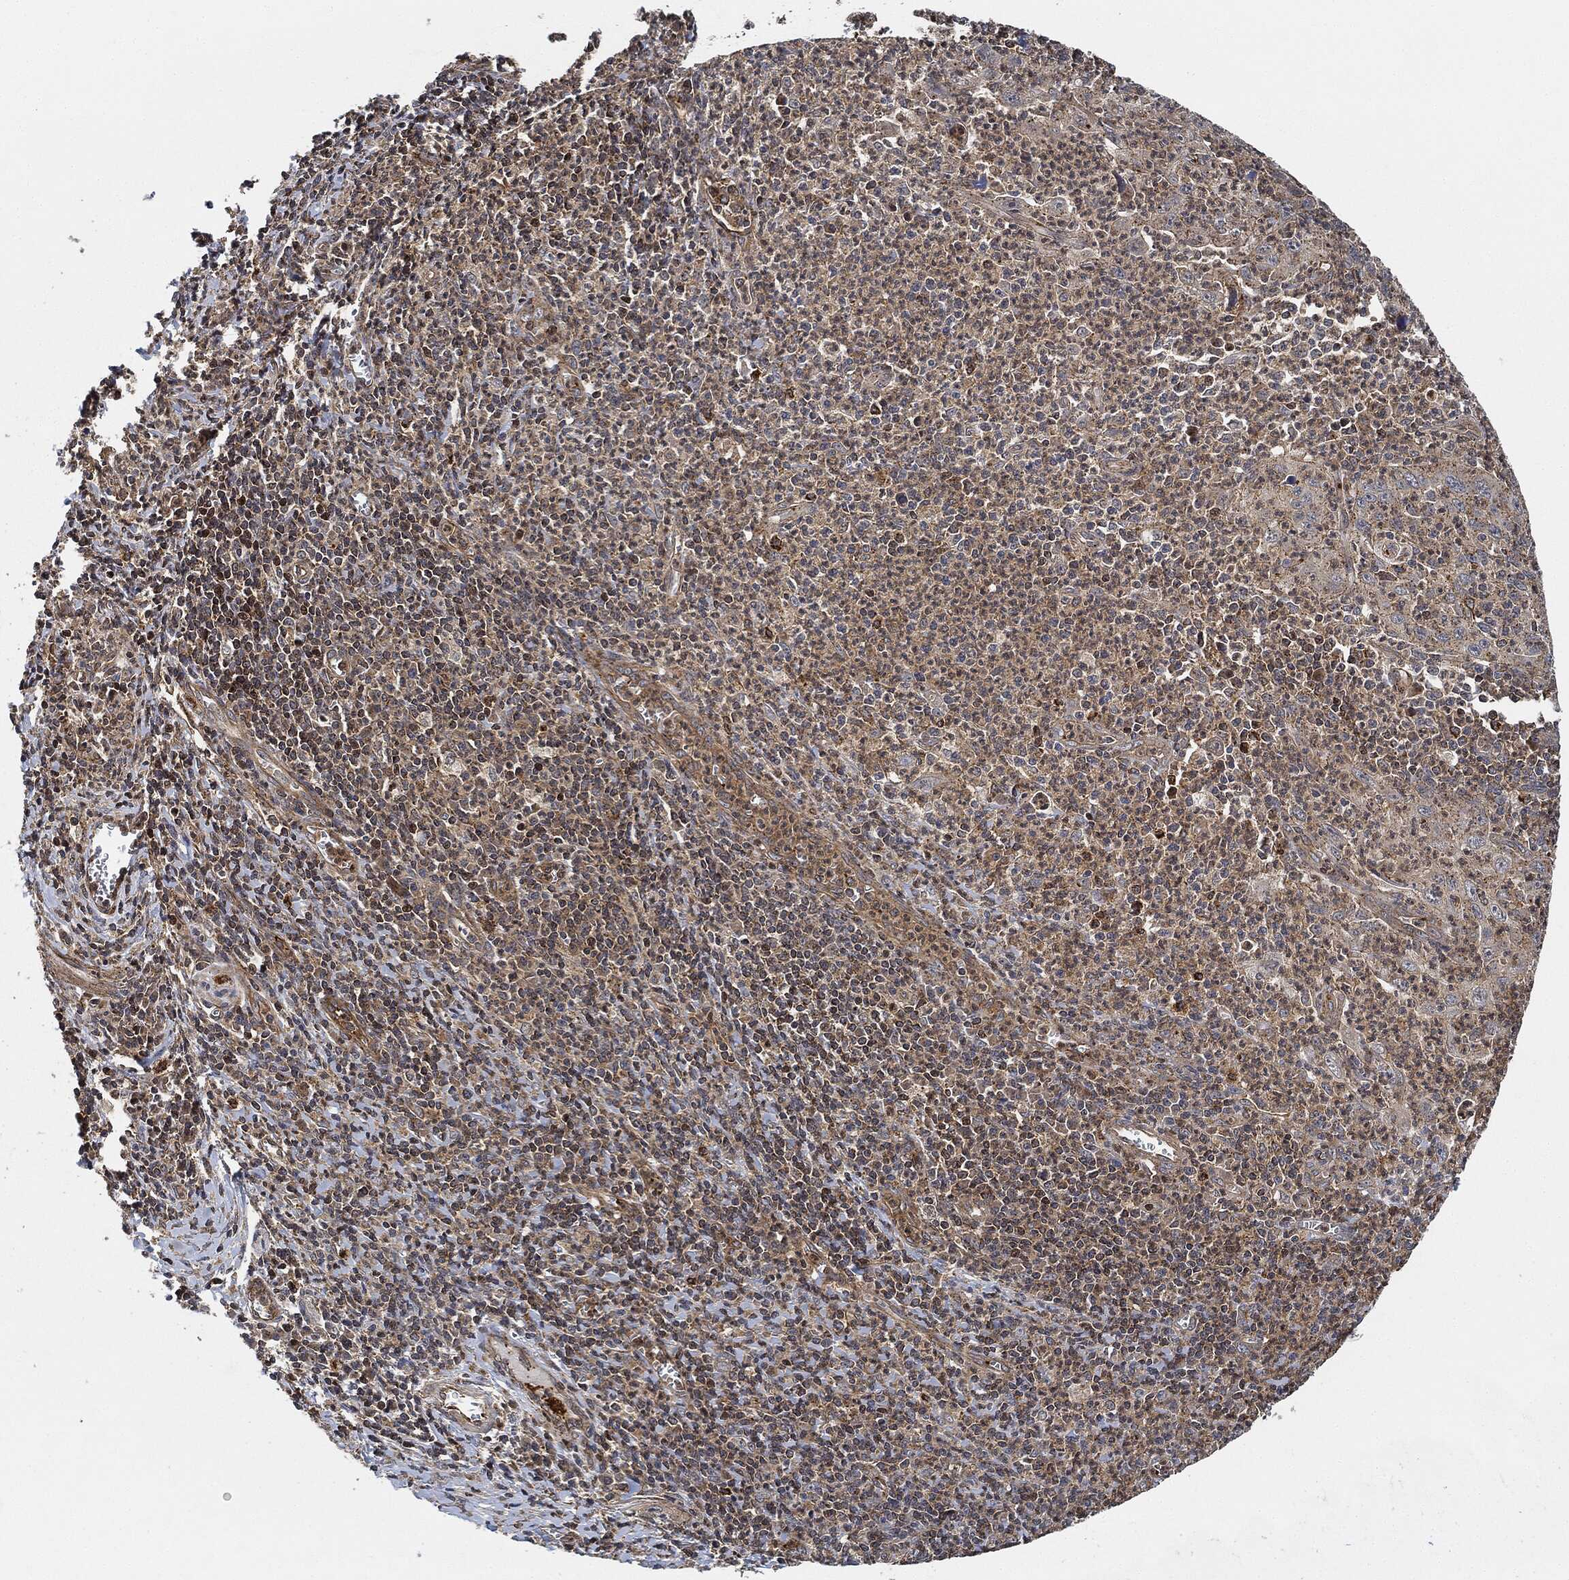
{"staining": {"intensity": "negative", "quantity": "none", "location": "none"}, "tissue": "cervical cancer", "cell_type": "Tumor cells", "image_type": "cancer", "snomed": [{"axis": "morphology", "description": "Squamous cell carcinoma, NOS"}, {"axis": "topography", "description": "Cervix"}], "caption": "High magnification brightfield microscopy of squamous cell carcinoma (cervical) stained with DAB (3,3'-diaminobenzidine) (brown) and counterstained with hematoxylin (blue): tumor cells show no significant positivity. (DAB (3,3'-diaminobenzidine) immunohistochemistry with hematoxylin counter stain).", "gene": "MAP3K3", "patient": {"sex": "female", "age": 26}}